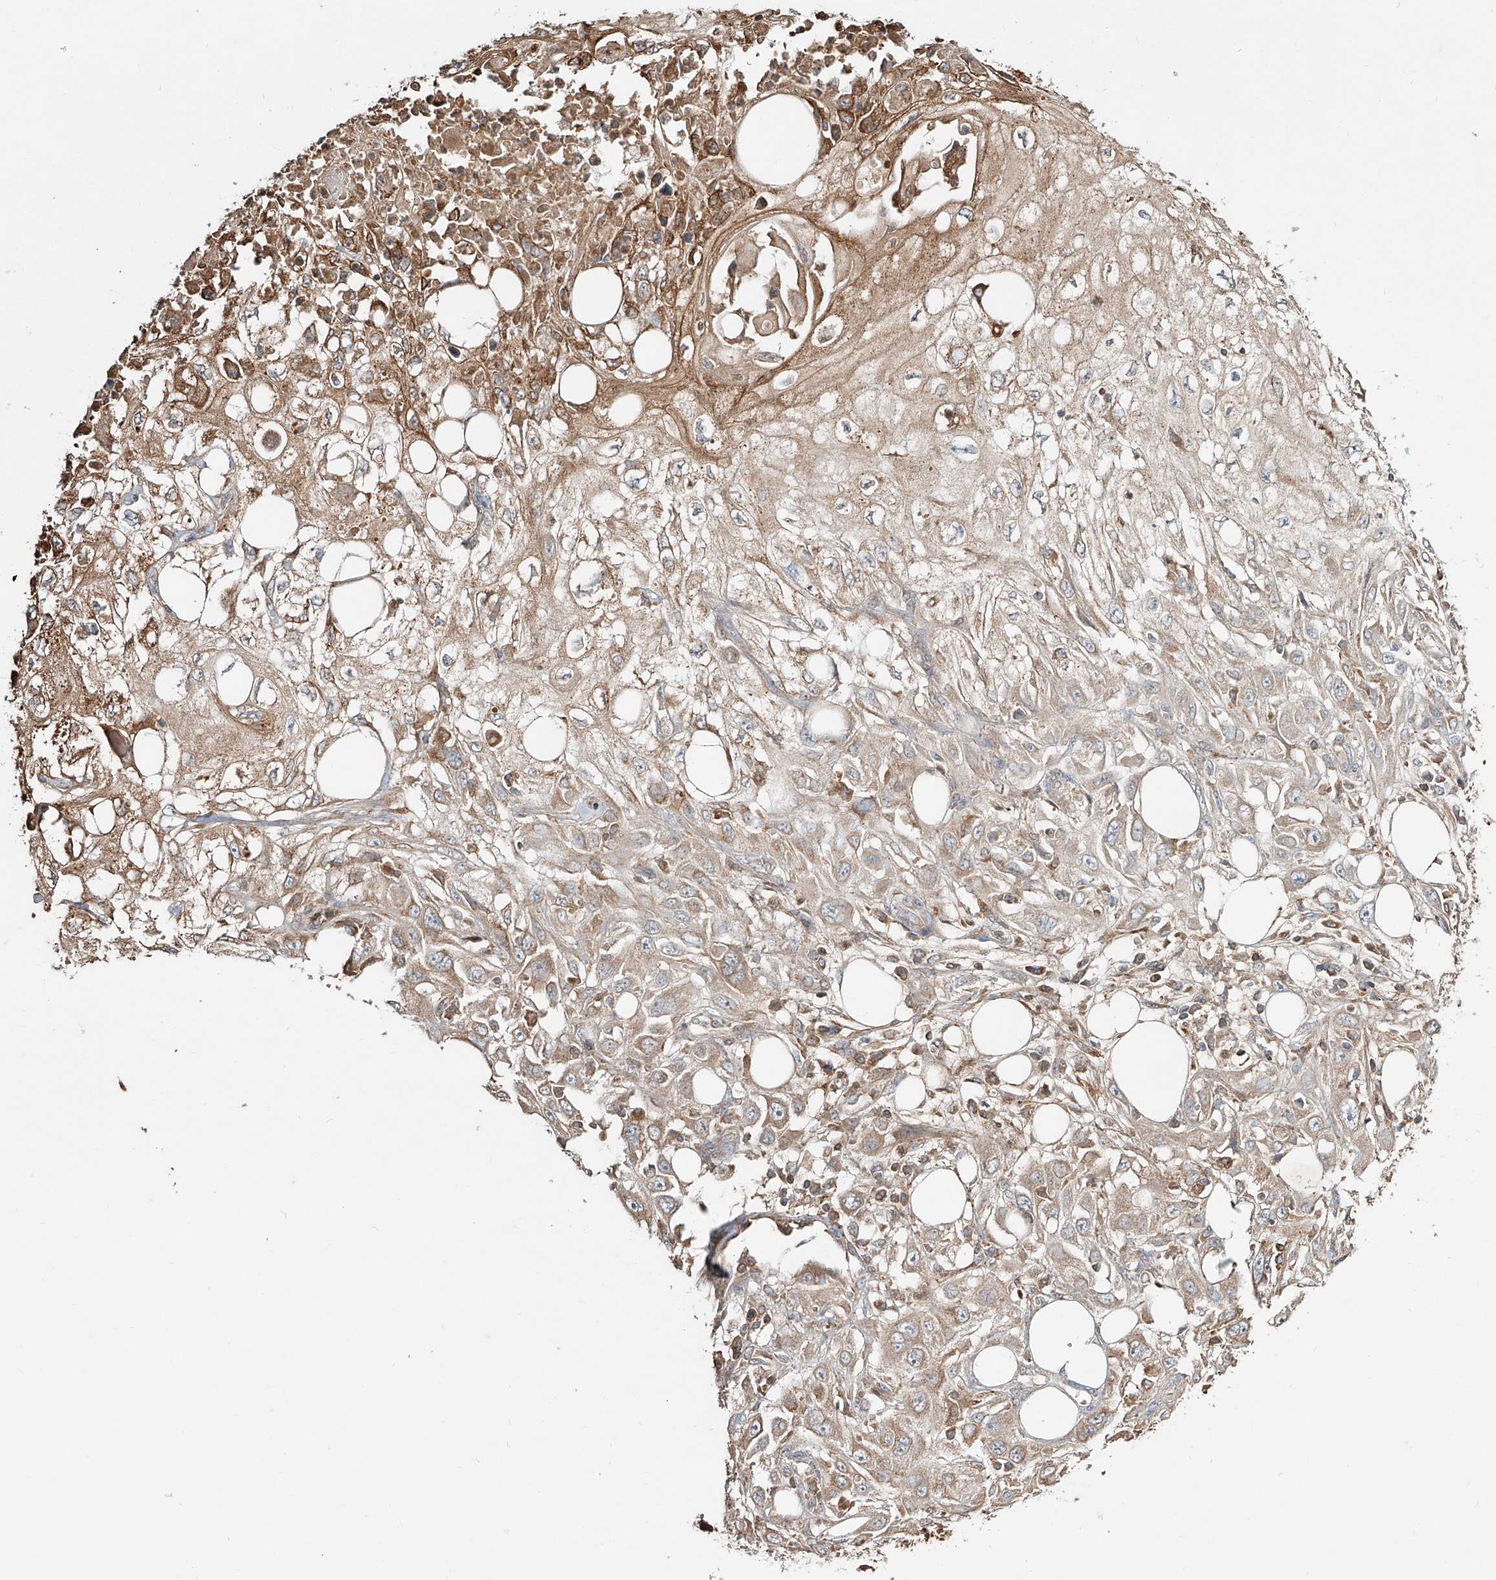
{"staining": {"intensity": "moderate", "quantity": "<25%", "location": "cytoplasmic/membranous"}, "tissue": "skin cancer", "cell_type": "Tumor cells", "image_type": "cancer", "snomed": [{"axis": "morphology", "description": "Squamous cell carcinoma, NOS"}, {"axis": "topography", "description": "Skin"}], "caption": "This histopathology image shows IHC staining of skin cancer, with low moderate cytoplasmic/membranous positivity in about <25% of tumor cells.", "gene": "ERO1A", "patient": {"sex": "male", "age": 75}}